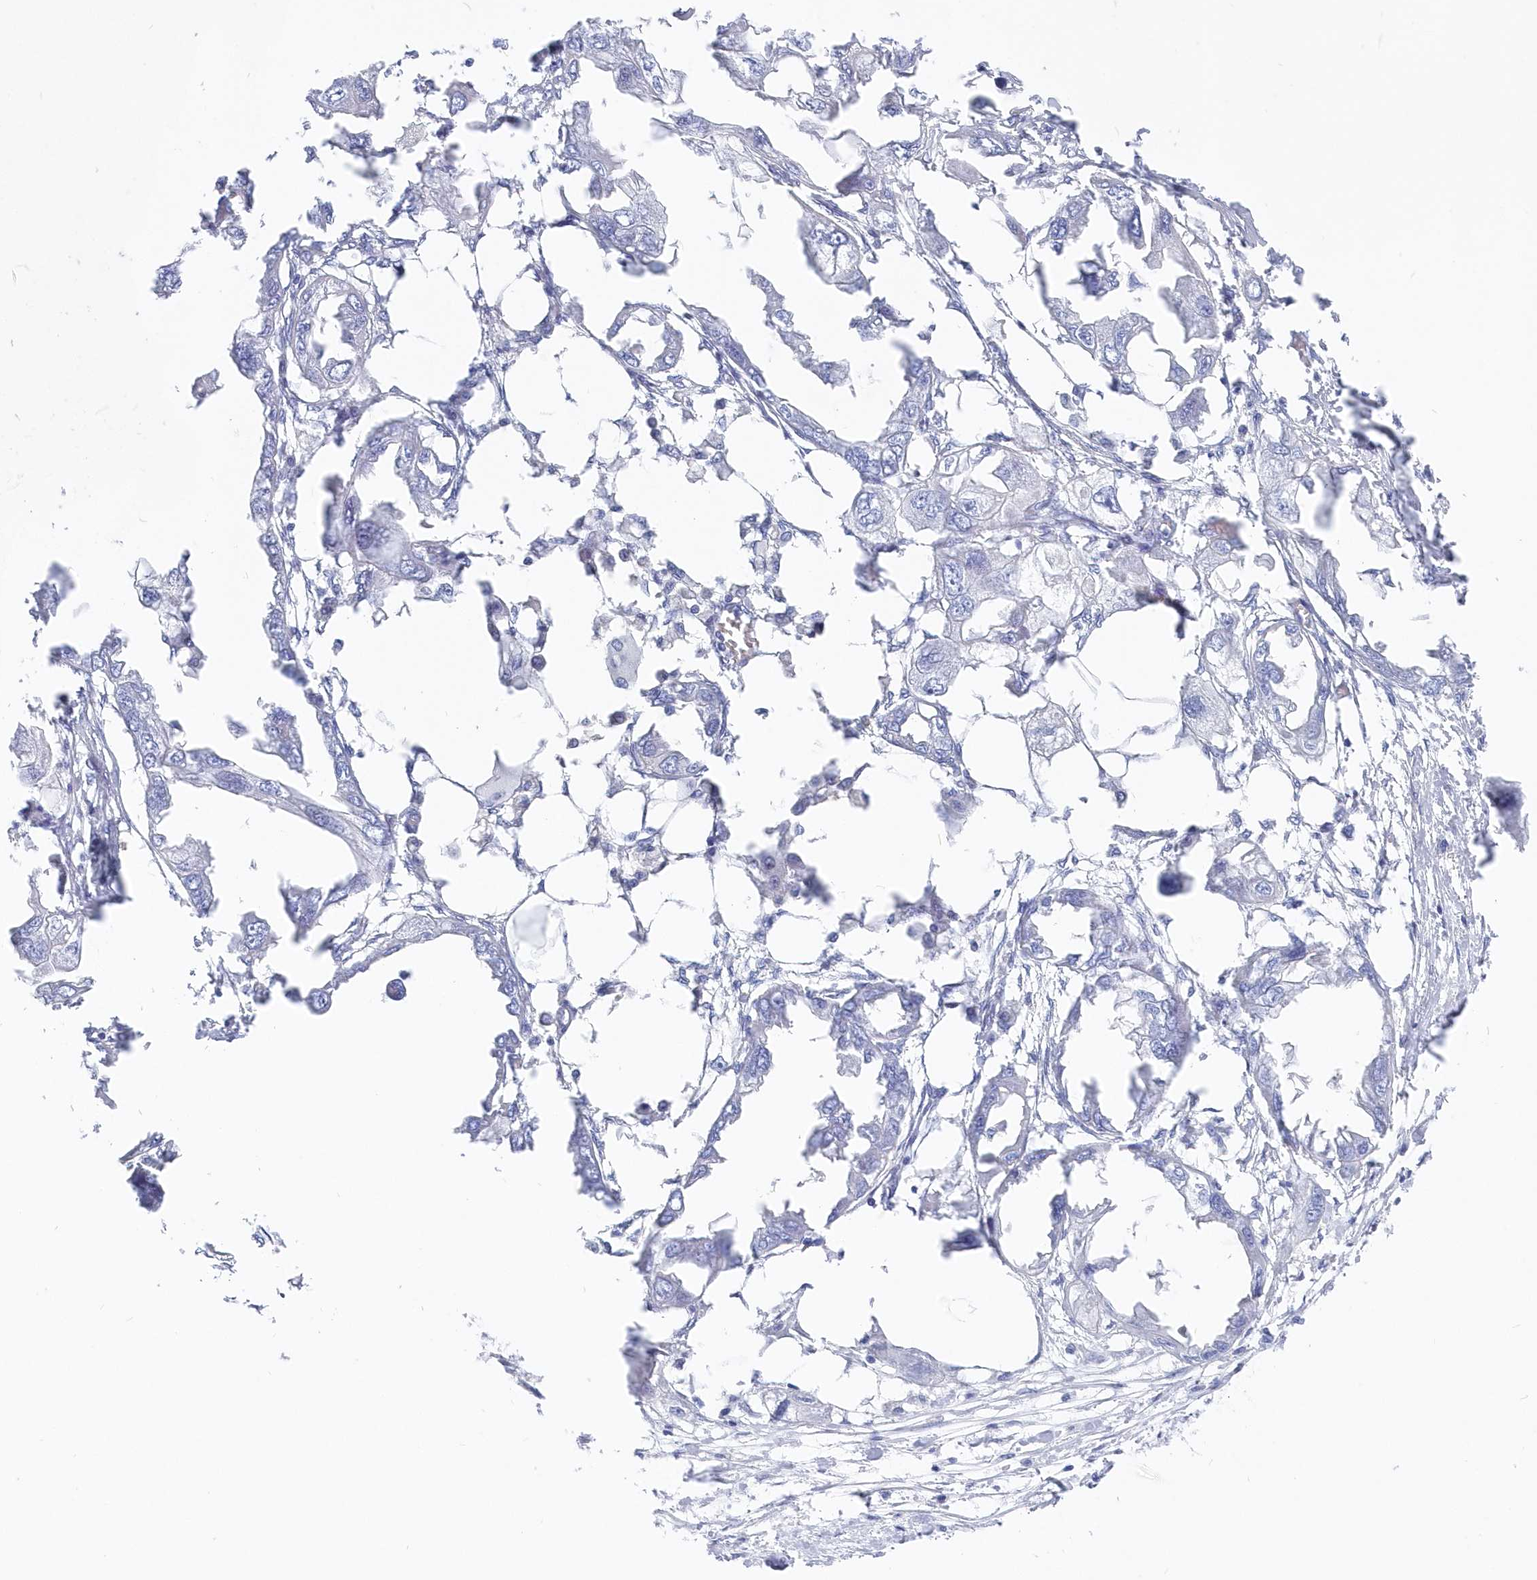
{"staining": {"intensity": "negative", "quantity": "none", "location": "none"}, "tissue": "endometrial cancer", "cell_type": "Tumor cells", "image_type": "cancer", "snomed": [{"axis": "morphology", "description": "Adenocarcinoma, NOS"}, {"axis": "morphology", "description": "Adenocarcinoma, metastatic, NOS"}, {"axis": "topography", "description": "Adipose tissue"}, {"axis": "topography", "description": "Endometrium"}], "caption": "A high-resolution micrograph shows immunohistochemistry (IHC) staining of endometrial cancer (adenocarcinoma), which reveals no significant expression in tumor cells.", "gene": "CSNK1G2", "patient": {"sex": "female", "age": 67}}